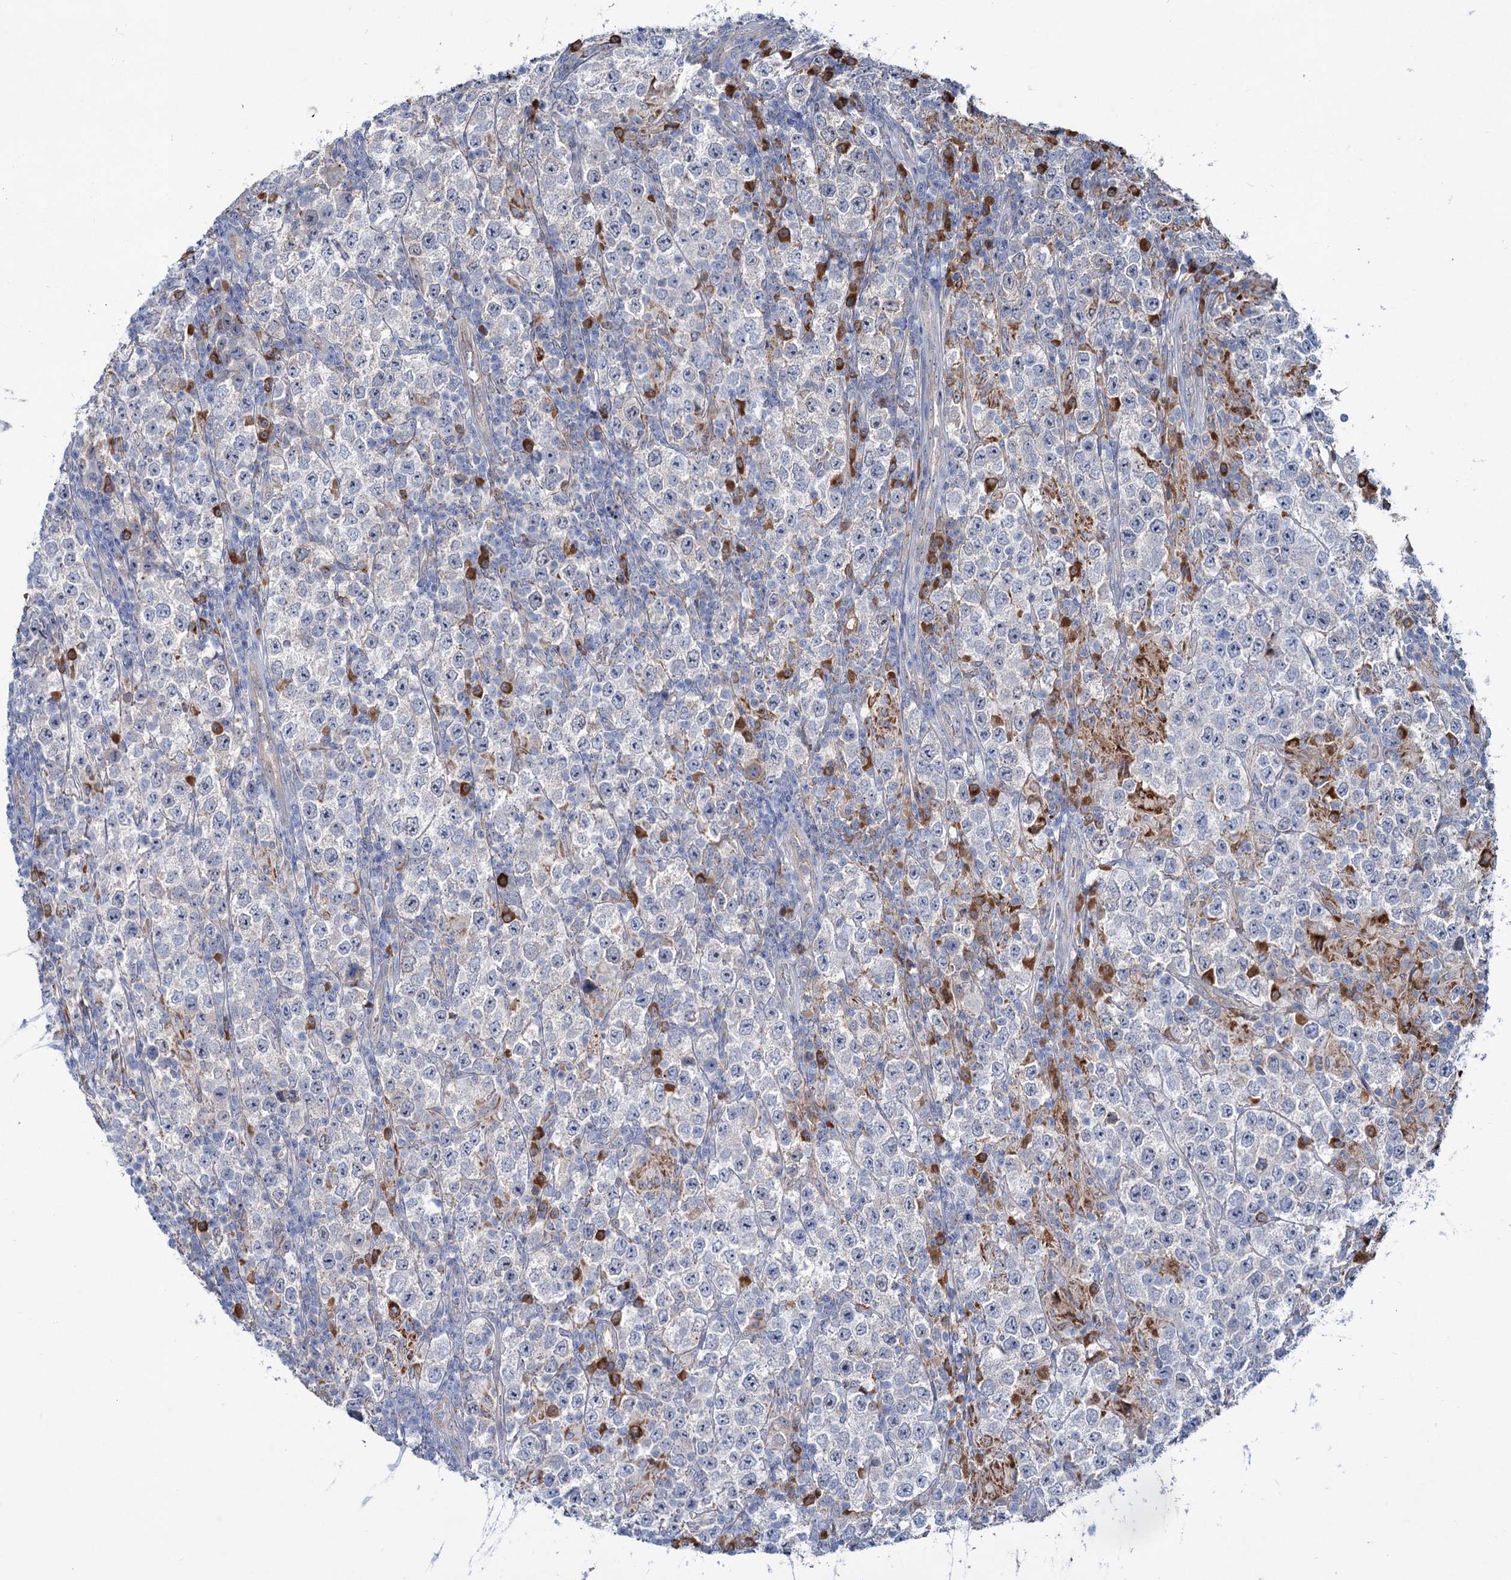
{"staining": {"intensity": "negative", "quantity": "none", "location": "none"}, "tissue": "testis cancer", "cell_type": "Tumor cells", "image_type": "cancer", "snomed": [{"axis": "morphology", "description": "Normal tissue, NOS"}, {"axis": "morphology", "description": "Urothelial carcinoma, High grade"}, {"axis": "morphology", "description": "Seminoma, NOS"}, {"axis": "morphology", "description": "Carcinoma, Embryonal, NOS"}, {"axis": "topography", "description": "Urinary bladder"}, {"axis": "topography", "description": "Testis"}], "caption": "Immunohistochemistry image of testis cancer (seminoma) stained for a protein (brown), which shows no staining in tumor cells.", "gene": "LPIN1", "patient": {"sex": "male", "age": 41}}